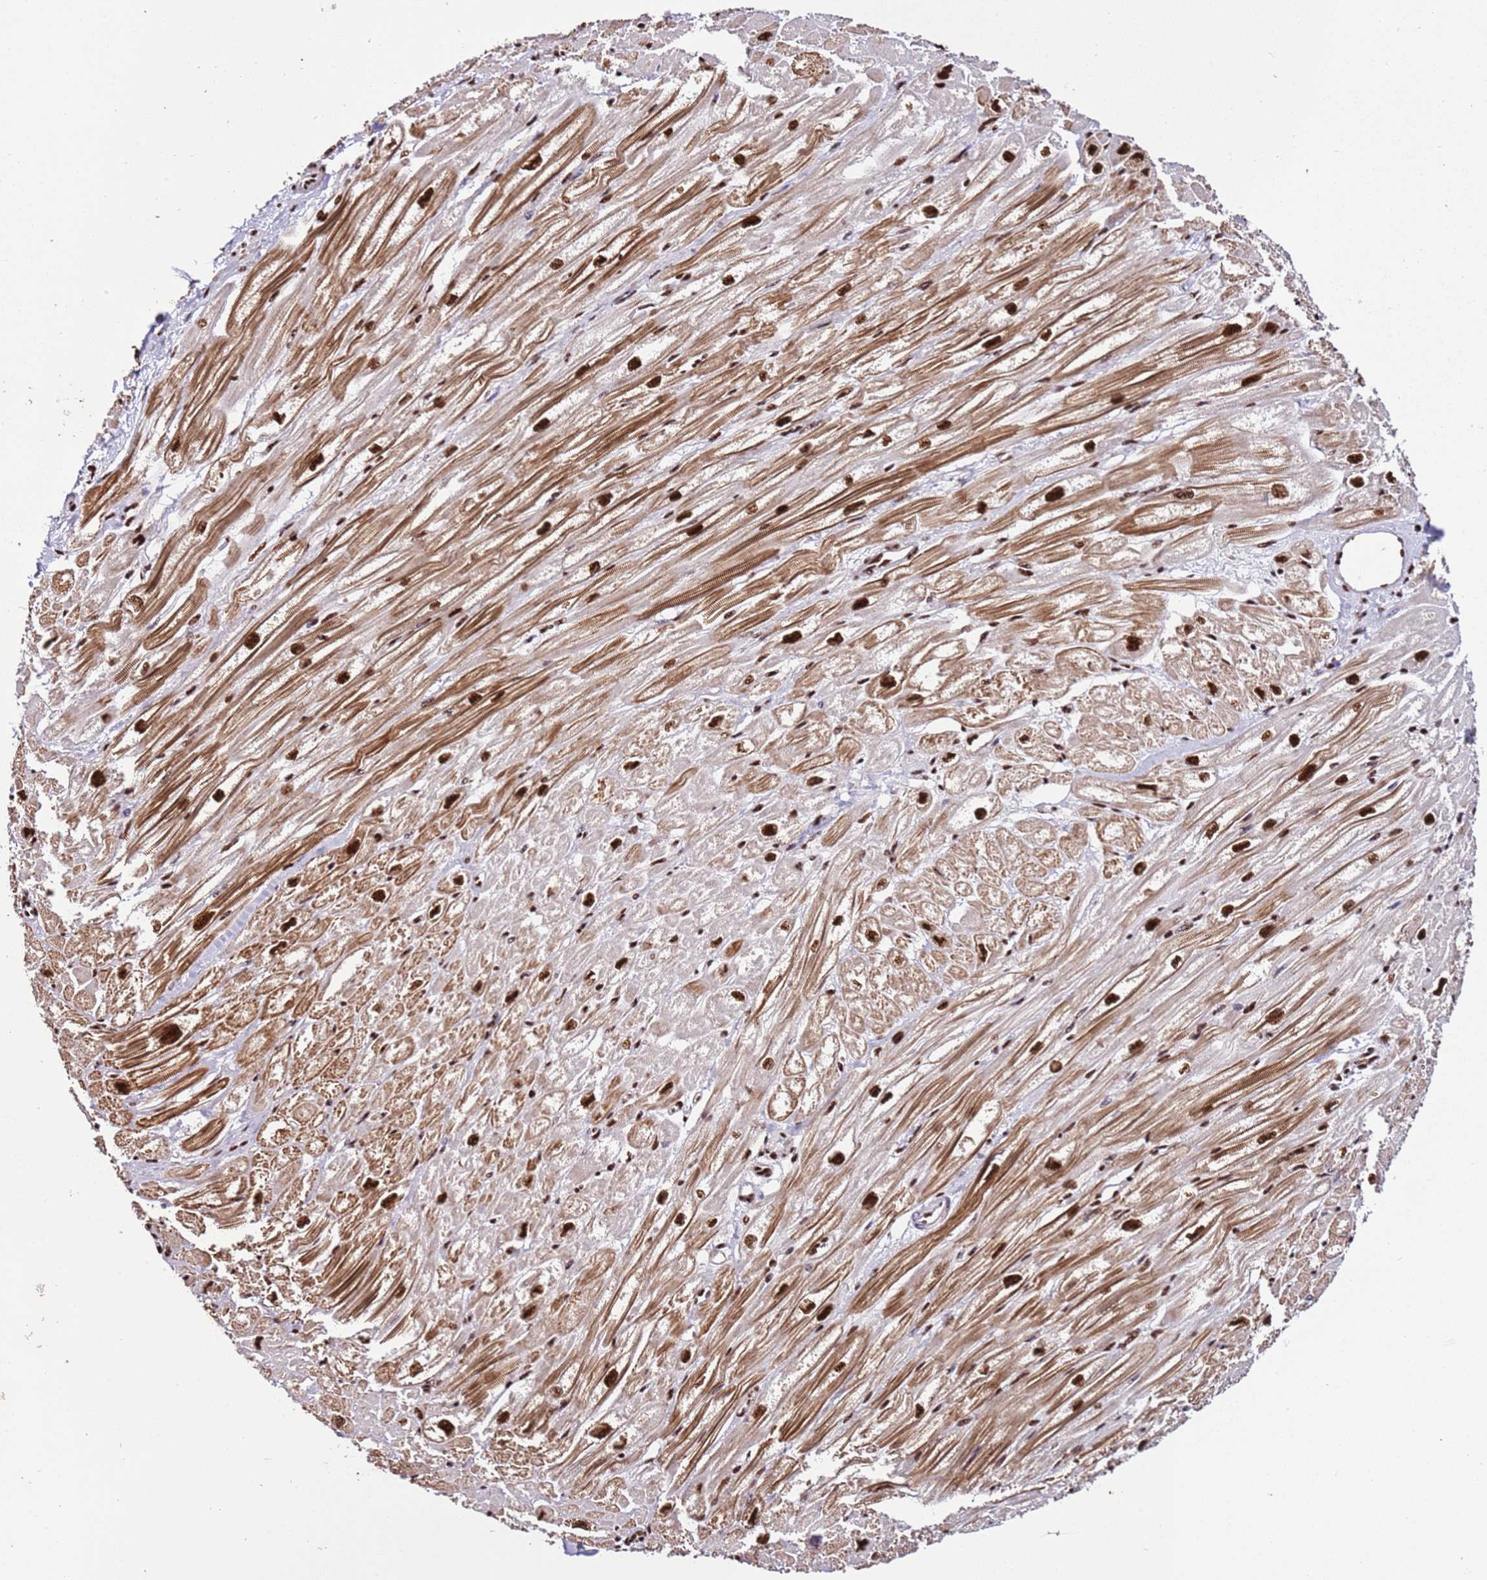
{"staining": {"intensity": "strong", "quantity": ">75%", "location": "cytoplasmic/membranous,nuclear"}, "tissue": "heart muscle", "cell_type": "Cardiomyocytes", "image_type": "normal", "snomed": [{"axis": "morphology", "description": "Normal tissue, NOS"}, {"axis": "topography", "description": "Heart"}], "caption": "A brown stain highlights strong cytoplasmic/membranous,nuclear expression of a protein in cardiomyocytes of unremarkable human heart muscle.", "gene": "C6orf226", "patient": {"sex": "male", "age": 50}}